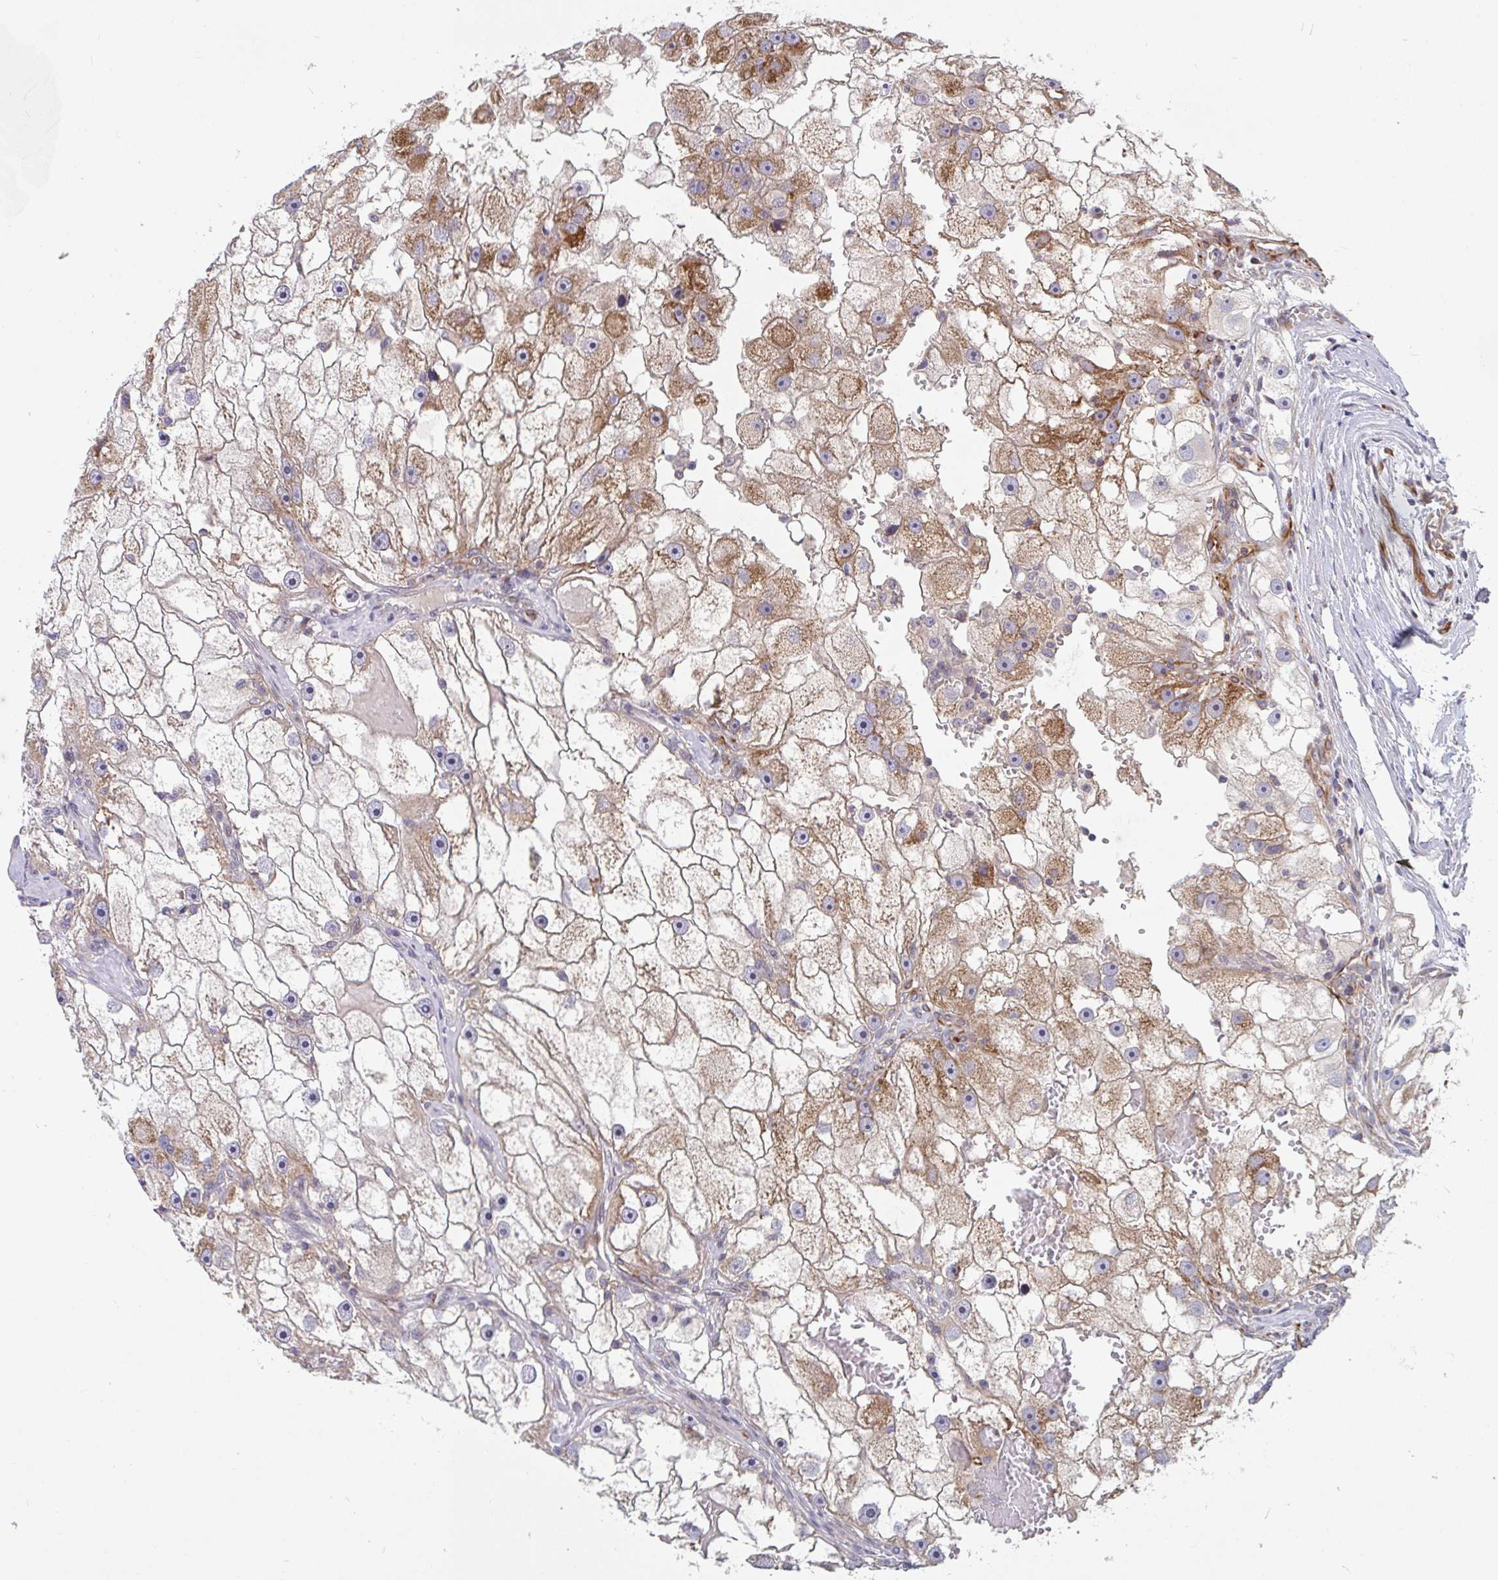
{"staining": {"intensity": "moderate", "quantity": ">75%", "location": "cytoplasmic/membranous"}, "tissue": "renal cancer", "cell_type": "Tumor cells", "image_type": "cancer", "snomed": [{"axis": "morphology", "description": "Adenocarcinoma, NOS"}, {"axis": "topography", "description": "Kidney"}], "caption": "Tumor cells demonstrate moderate cytoplasmic/membranous staining in about >75% of cells in renal cancer. (DAB (3,3'-diaminobenzidine) = brown stain, brightfield microscopy at high magnification).", "gene": "EIF1AD", "patient": {"sex": "male", "age": 63}}